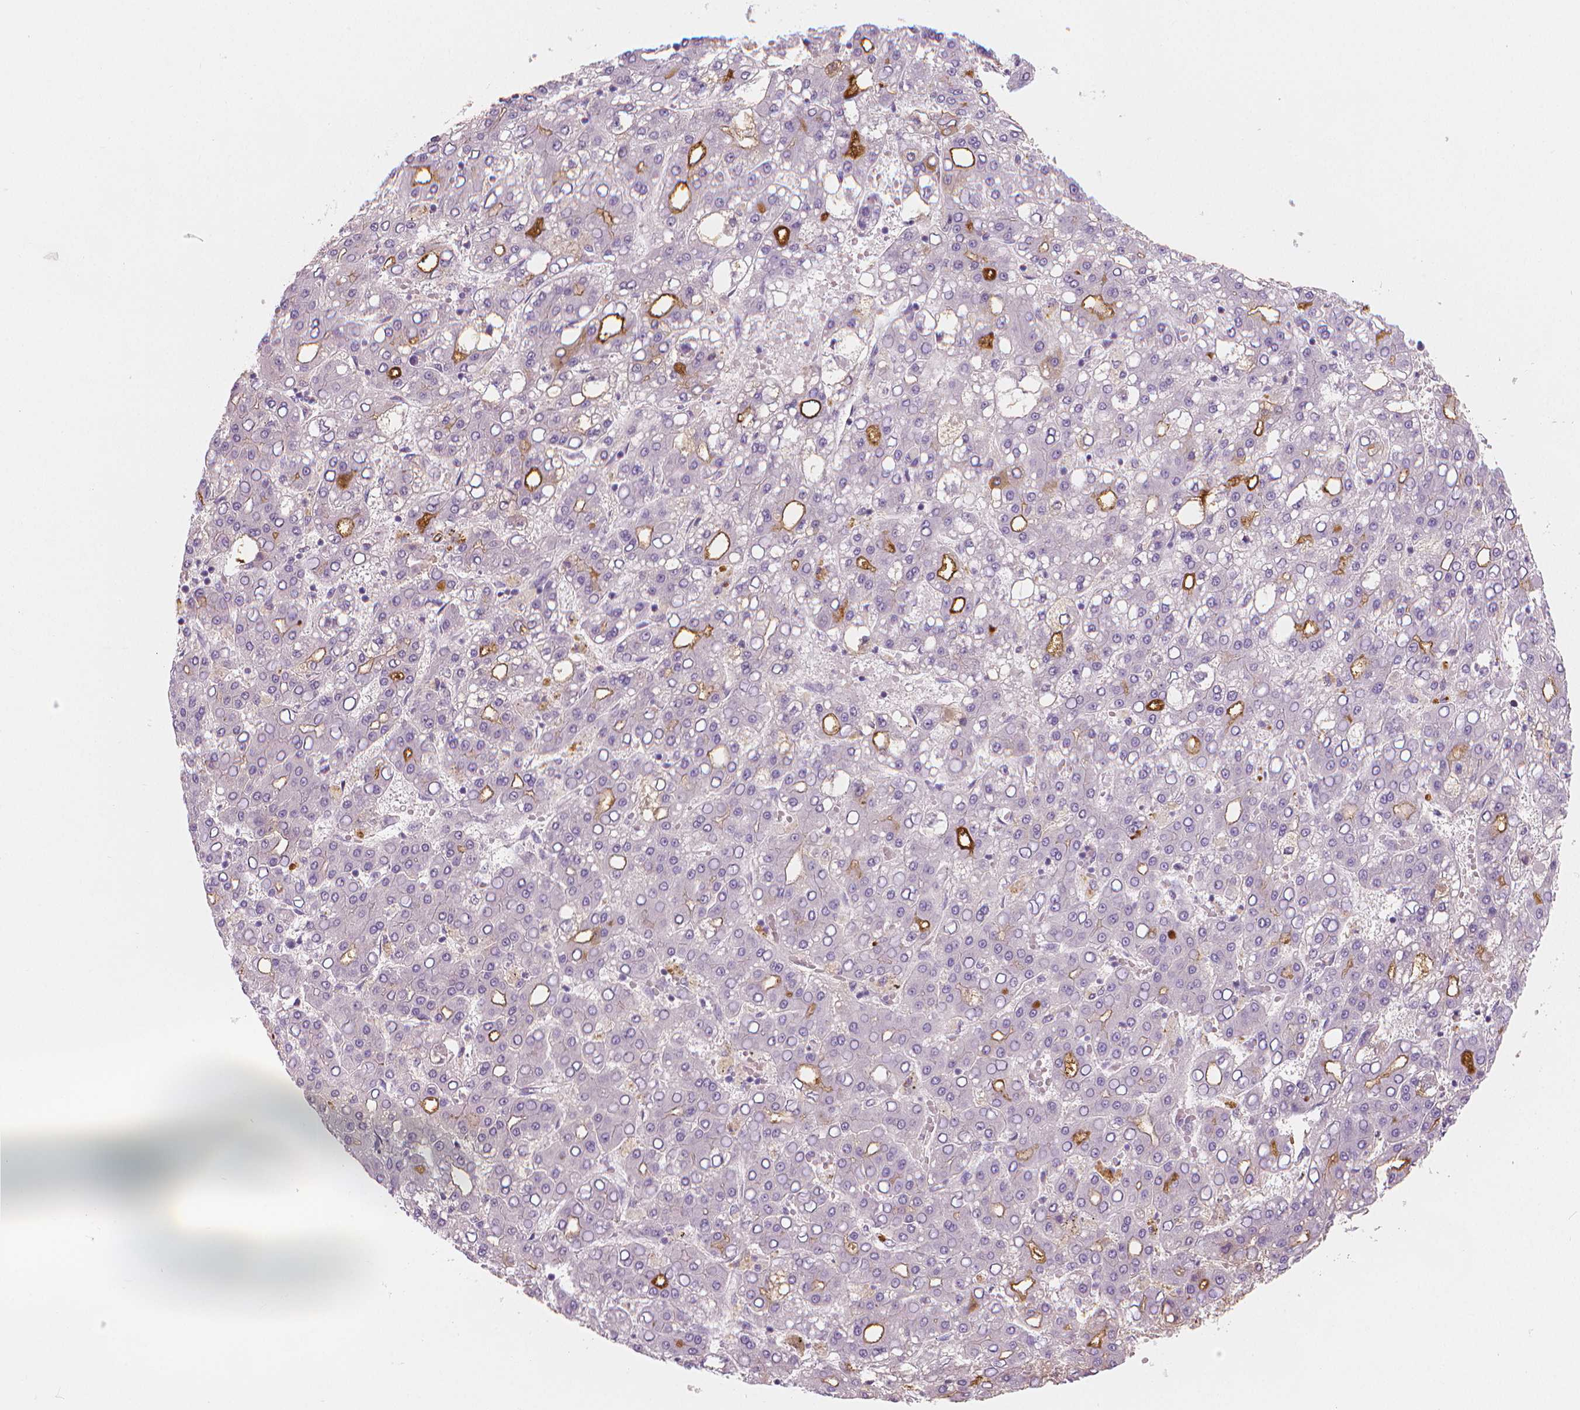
{"staining": {"intensity": "moderate", "quantity": "<25%", "location": "cytoplasmic/membranous"}, "tissue": "liver cancer", "cell_type": "Tumor cells", "image_type": "cancer", "snomed": [{"axis": "morphology", "description": "Carcinoma, Hepatocellular, NOS"}, {"axis": "topography", "description": "Liver"}], "caption": "Tumor cells reveal low levels of moderate cytoplasmic/membranous expression in about <25% of cells in human liver cancer (hepatocellular carcinoma).", "gene": "APOA4", "patient": {"sex": "male", "age": 65}}